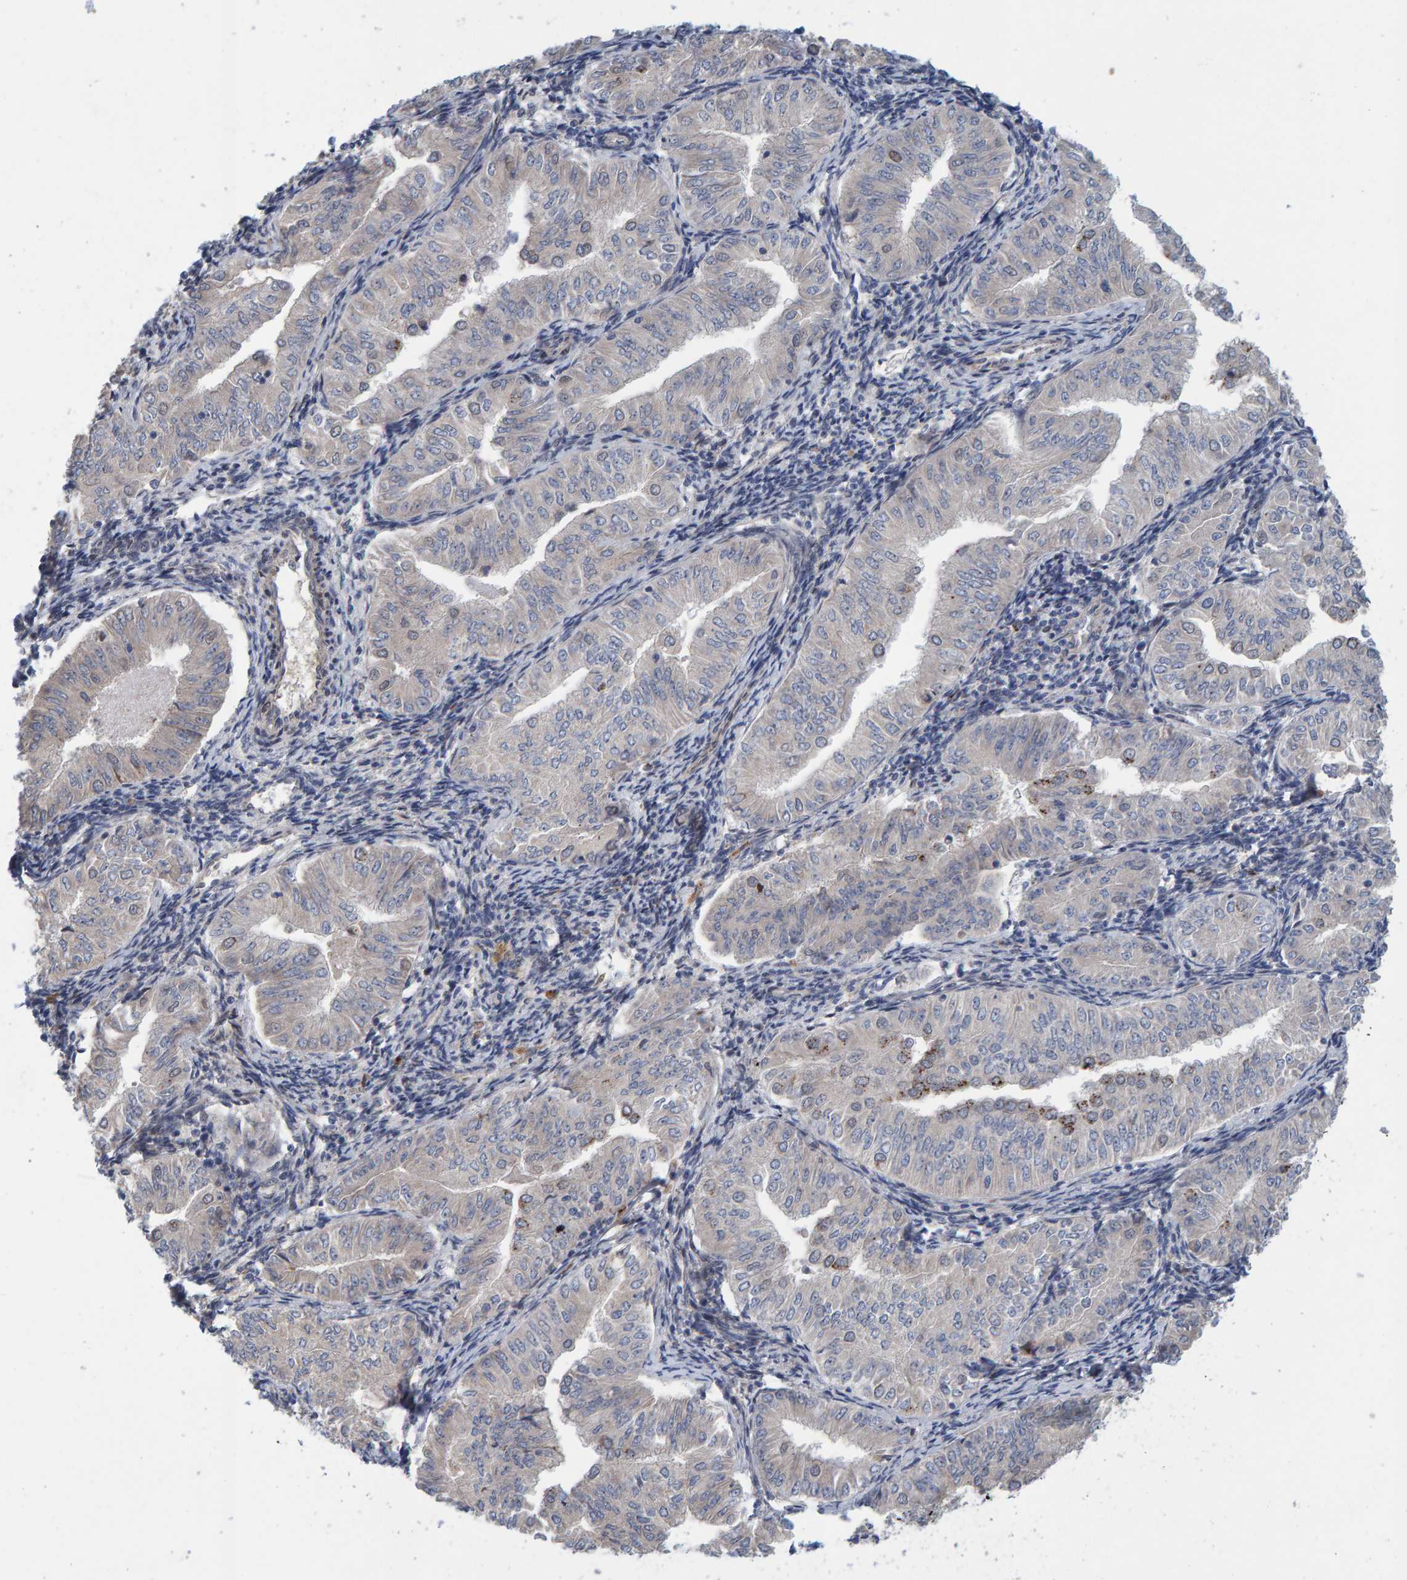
{"staining": {"intensity": "negative", "quantity": "none", "location": "none"}, "tissue": "endometrial cancer", "cell_type": "Tumor cells", "image_type": "cancer", "snomed": [{"axis": "morphology", "description": "Normal tissue, NOS"}, {"axis": "morphology", "description": "Adenocarcinoma, NOS"}, {"axis": "topography", "description": "Endometrium"}], "caption": "DAB (3,3'-diaminobenzidine) immunohistochemical staining of adenocarcinoma (endometrial) displays no significant positivity in tumor cells.", "gene": "MFSD6L", "patient": {"sex": "female", "age": 53}}